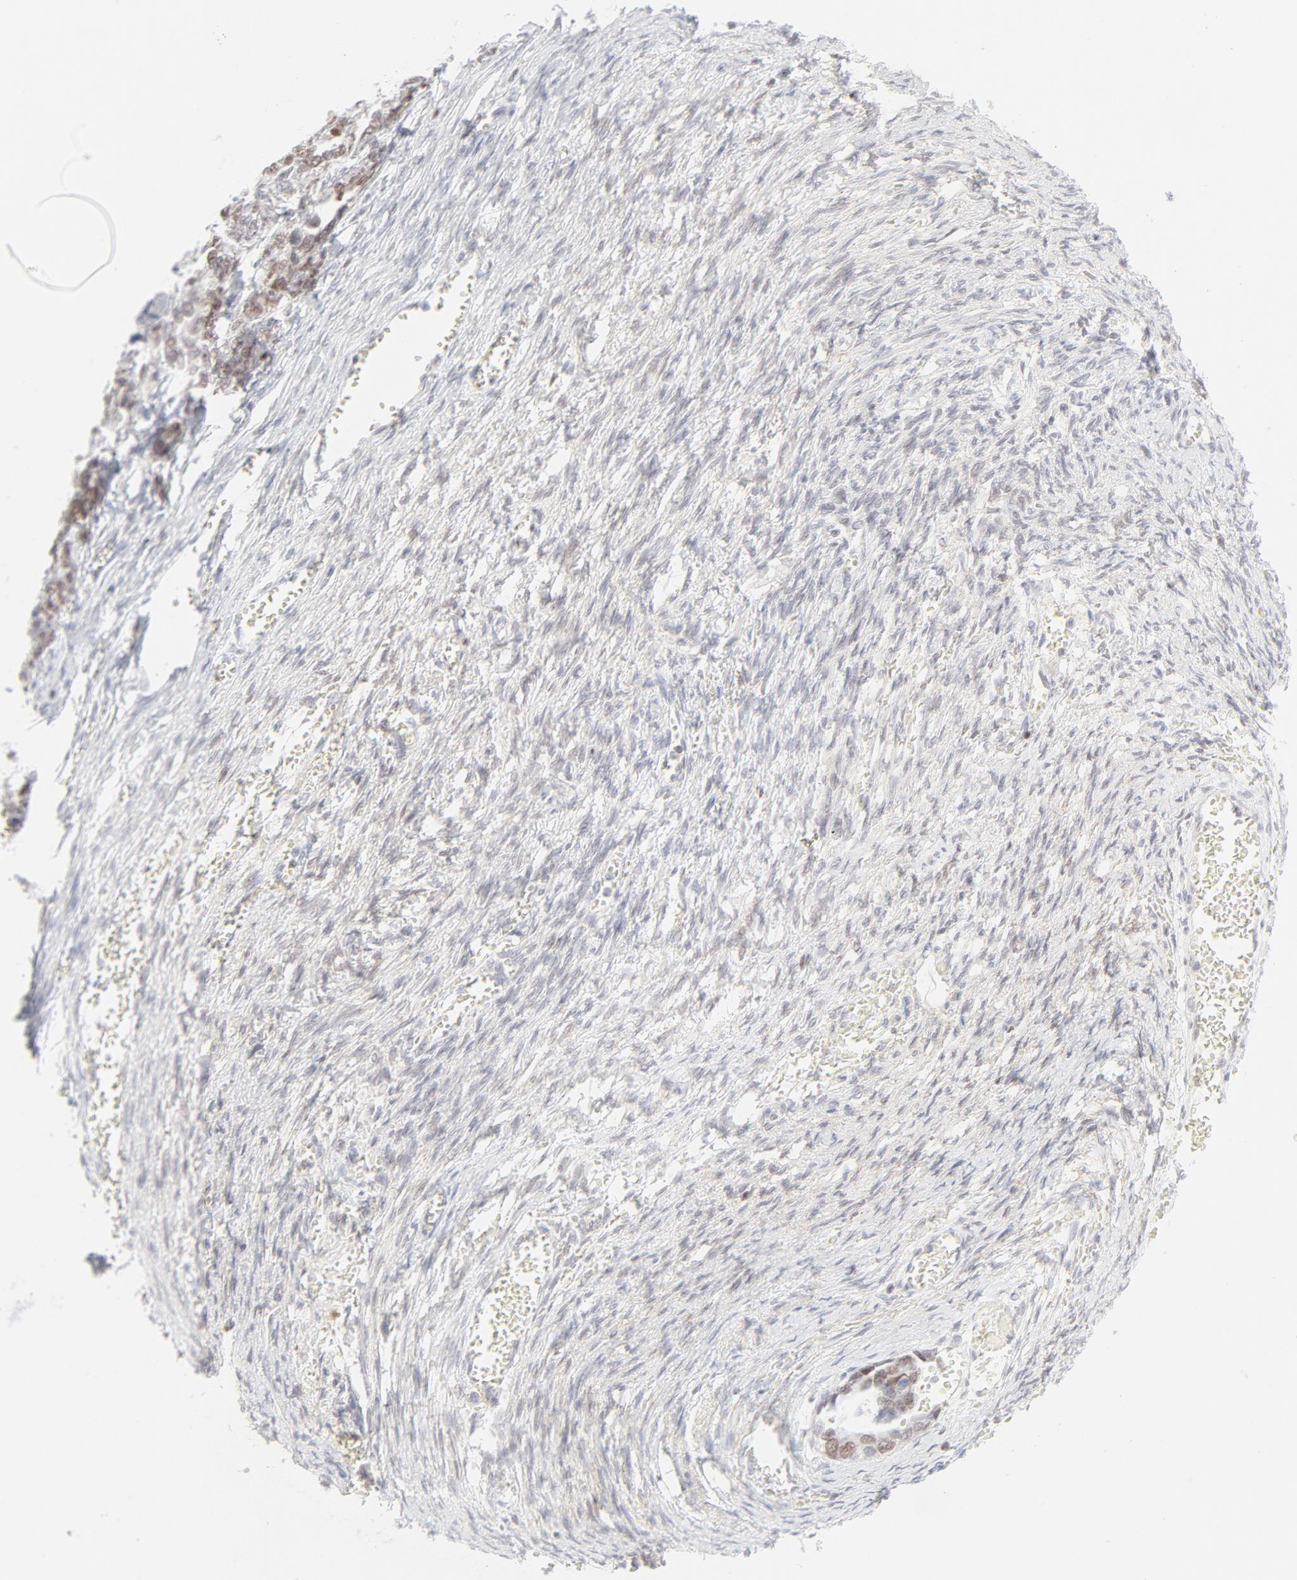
{"staining": {"intensity": "negative", "quantity": "none", "location": "none"}, "tissue": "ovarian cancer", "cell_type": "Tumor cells", "image_type": "cancer", "snomed": [{"axis": "morphology", "description": "Cystadenocarcinoma, serous, NOS"}, {"axis": "topography", "description": "Ovary"}], "caption": "The photomicrograph reveals no significant positivity in tumor cells of ovarian cancer.", "gene": "PRKCB", "patient": {"sex": "female", "age": 69}}